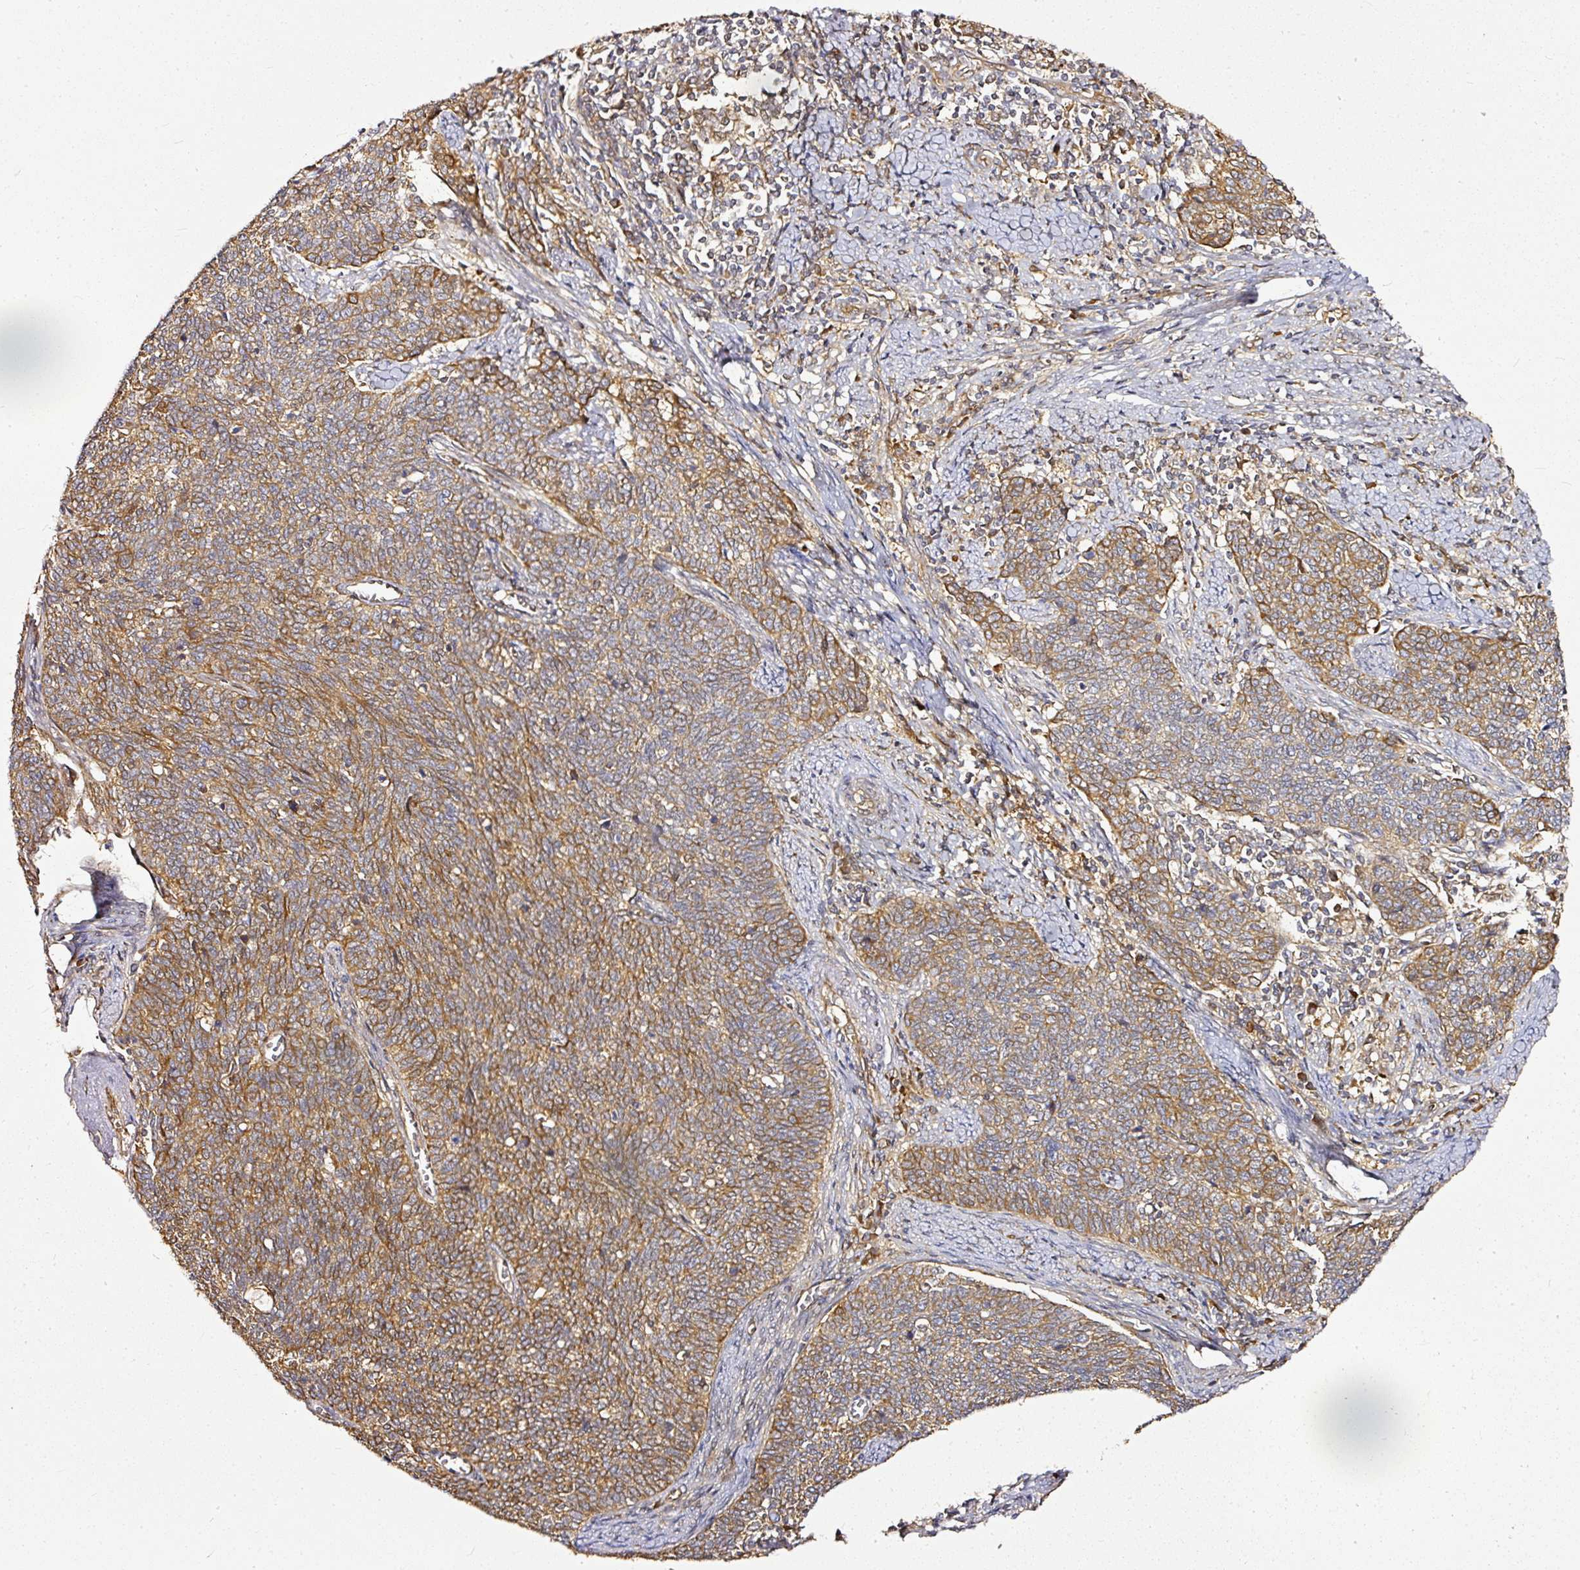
{"staining": {"intensity": "moderate", "quantity": ">75%", "location": "cytoplasmic/membranous"}, "tissue": "cervical cancer", "cell_type": "Tumor cells", "image_type": "cancer", "snomed": [{"axis": "morphology", "description": "Squamous cell carcinoma, NOS"}, {"axis": "topography", "description": "Cervix"}], "caption": "Cervical cancer was stained to show a protein in brown. There is medium levels of moderate cytoplasmic/membranous positivity in approximately >75% of tumor cells.", "gene": "MIF4GD", "patient": {"sex": "female", "age": 39}}